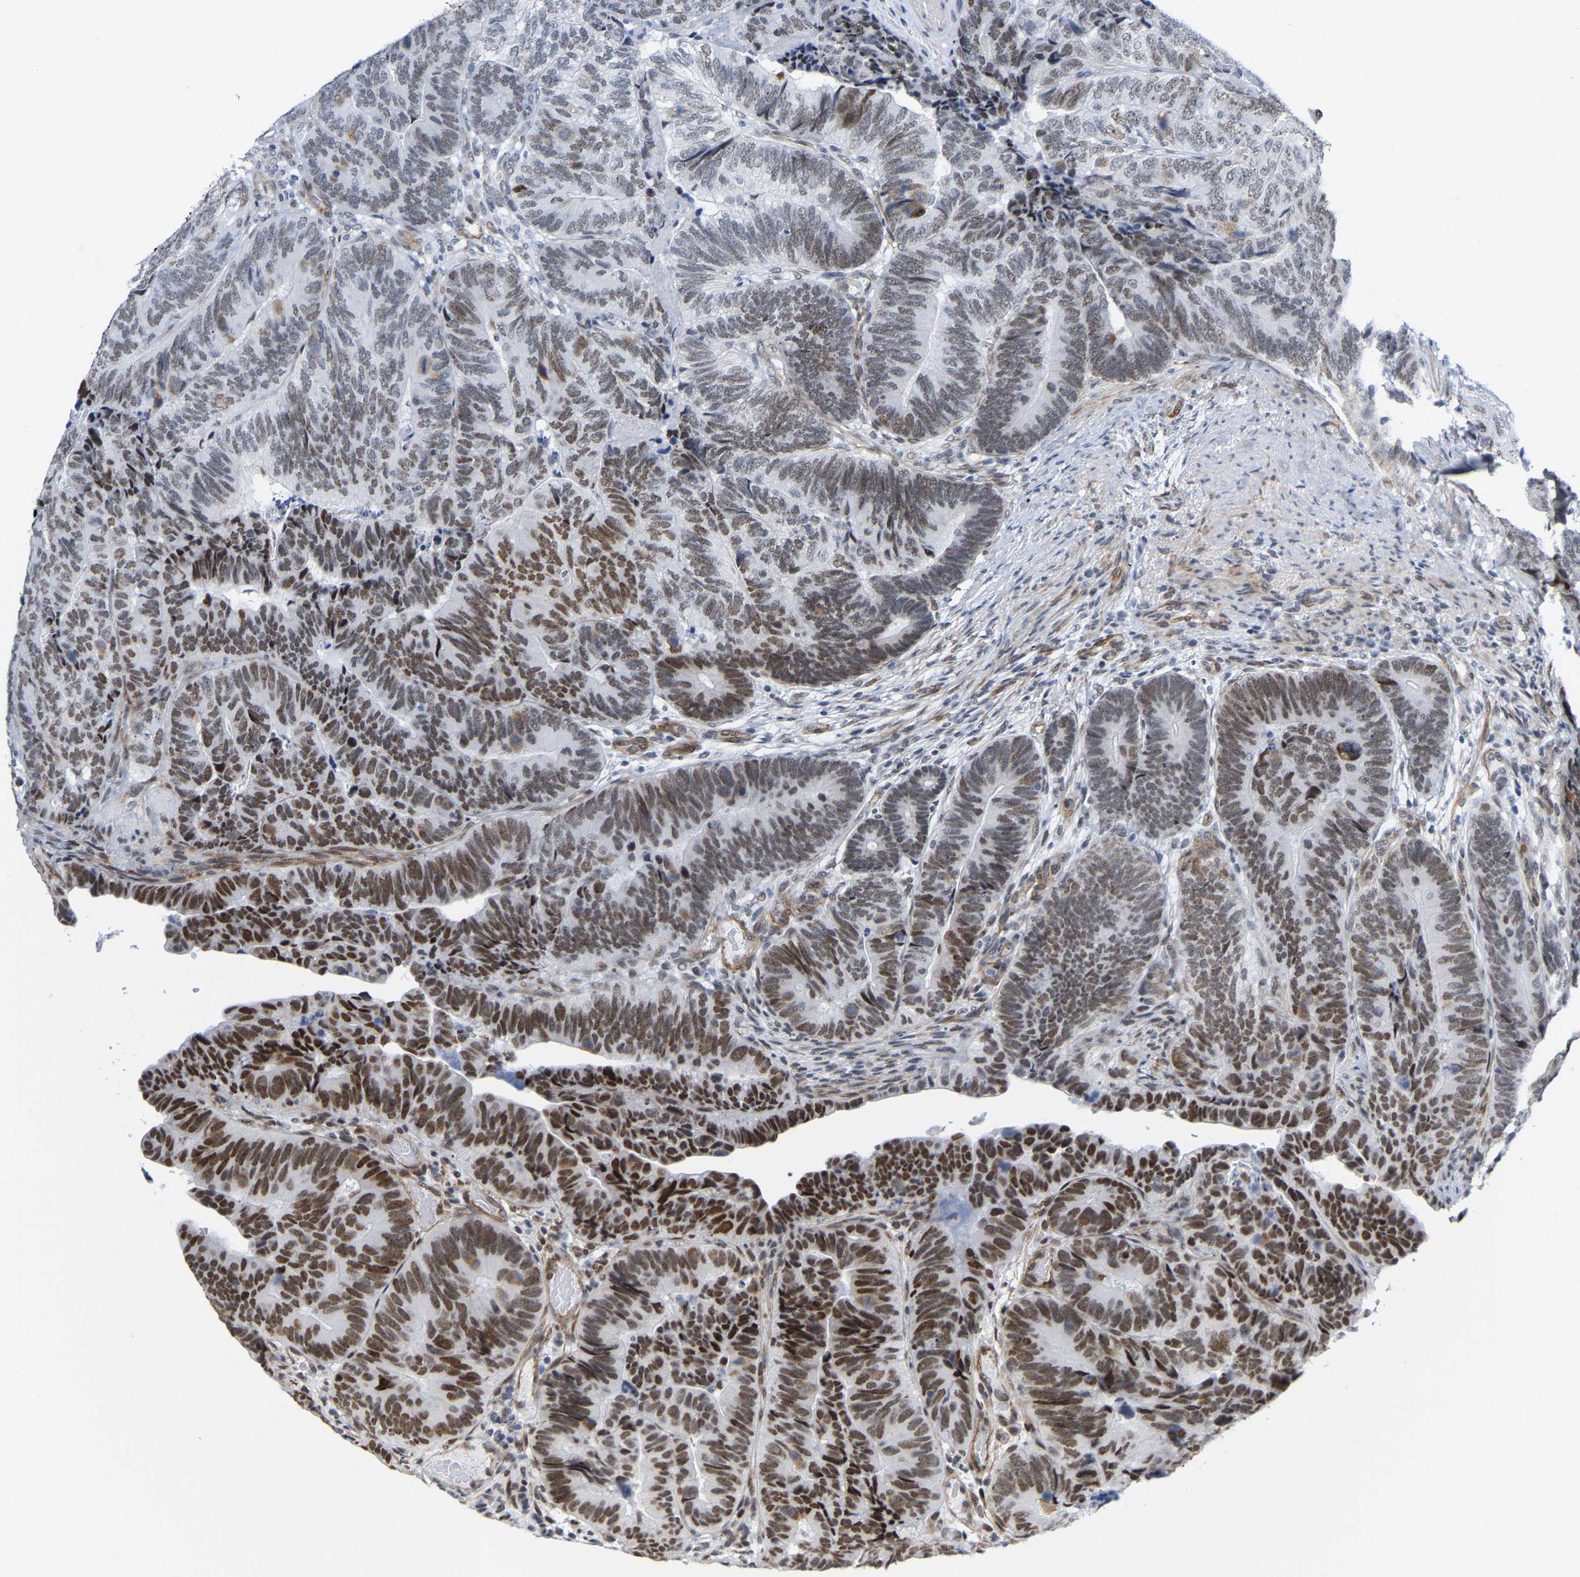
{"staining": {"intensity": "moderate", "quantity": ">75%", "location": "nuclear"}, "tissue": "colorectal cancer", "cell_type": "Tumor cells", "image_type": "cancer", "snomed": [{"axis": "morphology", "description": "Adenocarcinoma, NOS"}, {"axis": "topography", "description": "Colon"}], "caption": "Protein expression by IHC exhibits moderate nuclear expression in about >75% of tumor cells in adenocarcinoma (colorectal).", "gene": "FAM180A", "patient": {"sex": "female", "age": 67}}